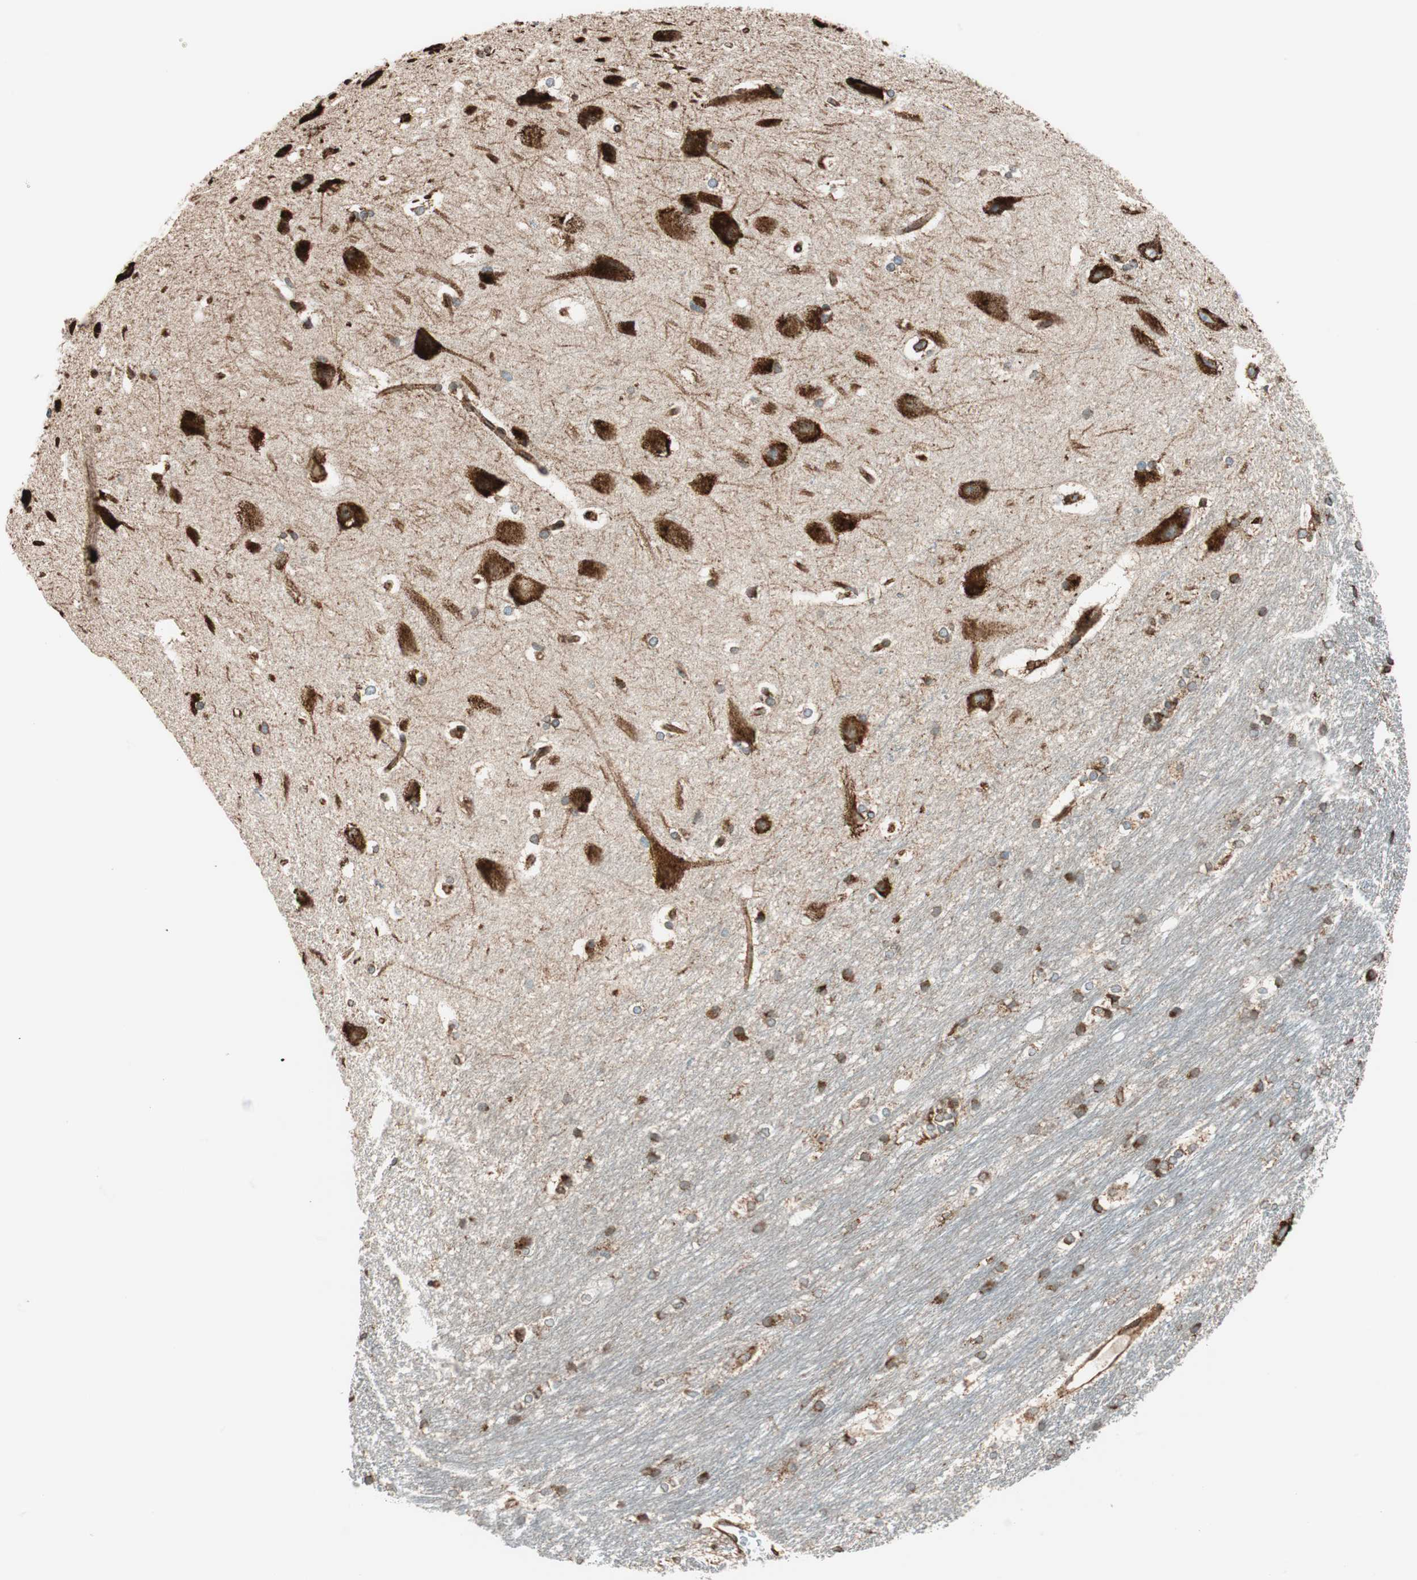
{"staining": {"intensity": "strong", "quantity": "<25%", "location": "cytoplasmic/membranous"}, "tissue": "hippocampus", "cell_type": "Glial cells", "image_type": "normal", "snomed": [{"axis": "morphology", "description": "Normal tissue, NOS"}, {"axis": "topography", "description": "Hippocampus"}], "caption": "About <25% of glial cells in normal hippocampus reveal strong cytoplasmic/membranous protein staining as visualized by brown immunohistochemical staining.", "gene": "PRKCSH", "patient": {"sex": "female", "age": 19}}